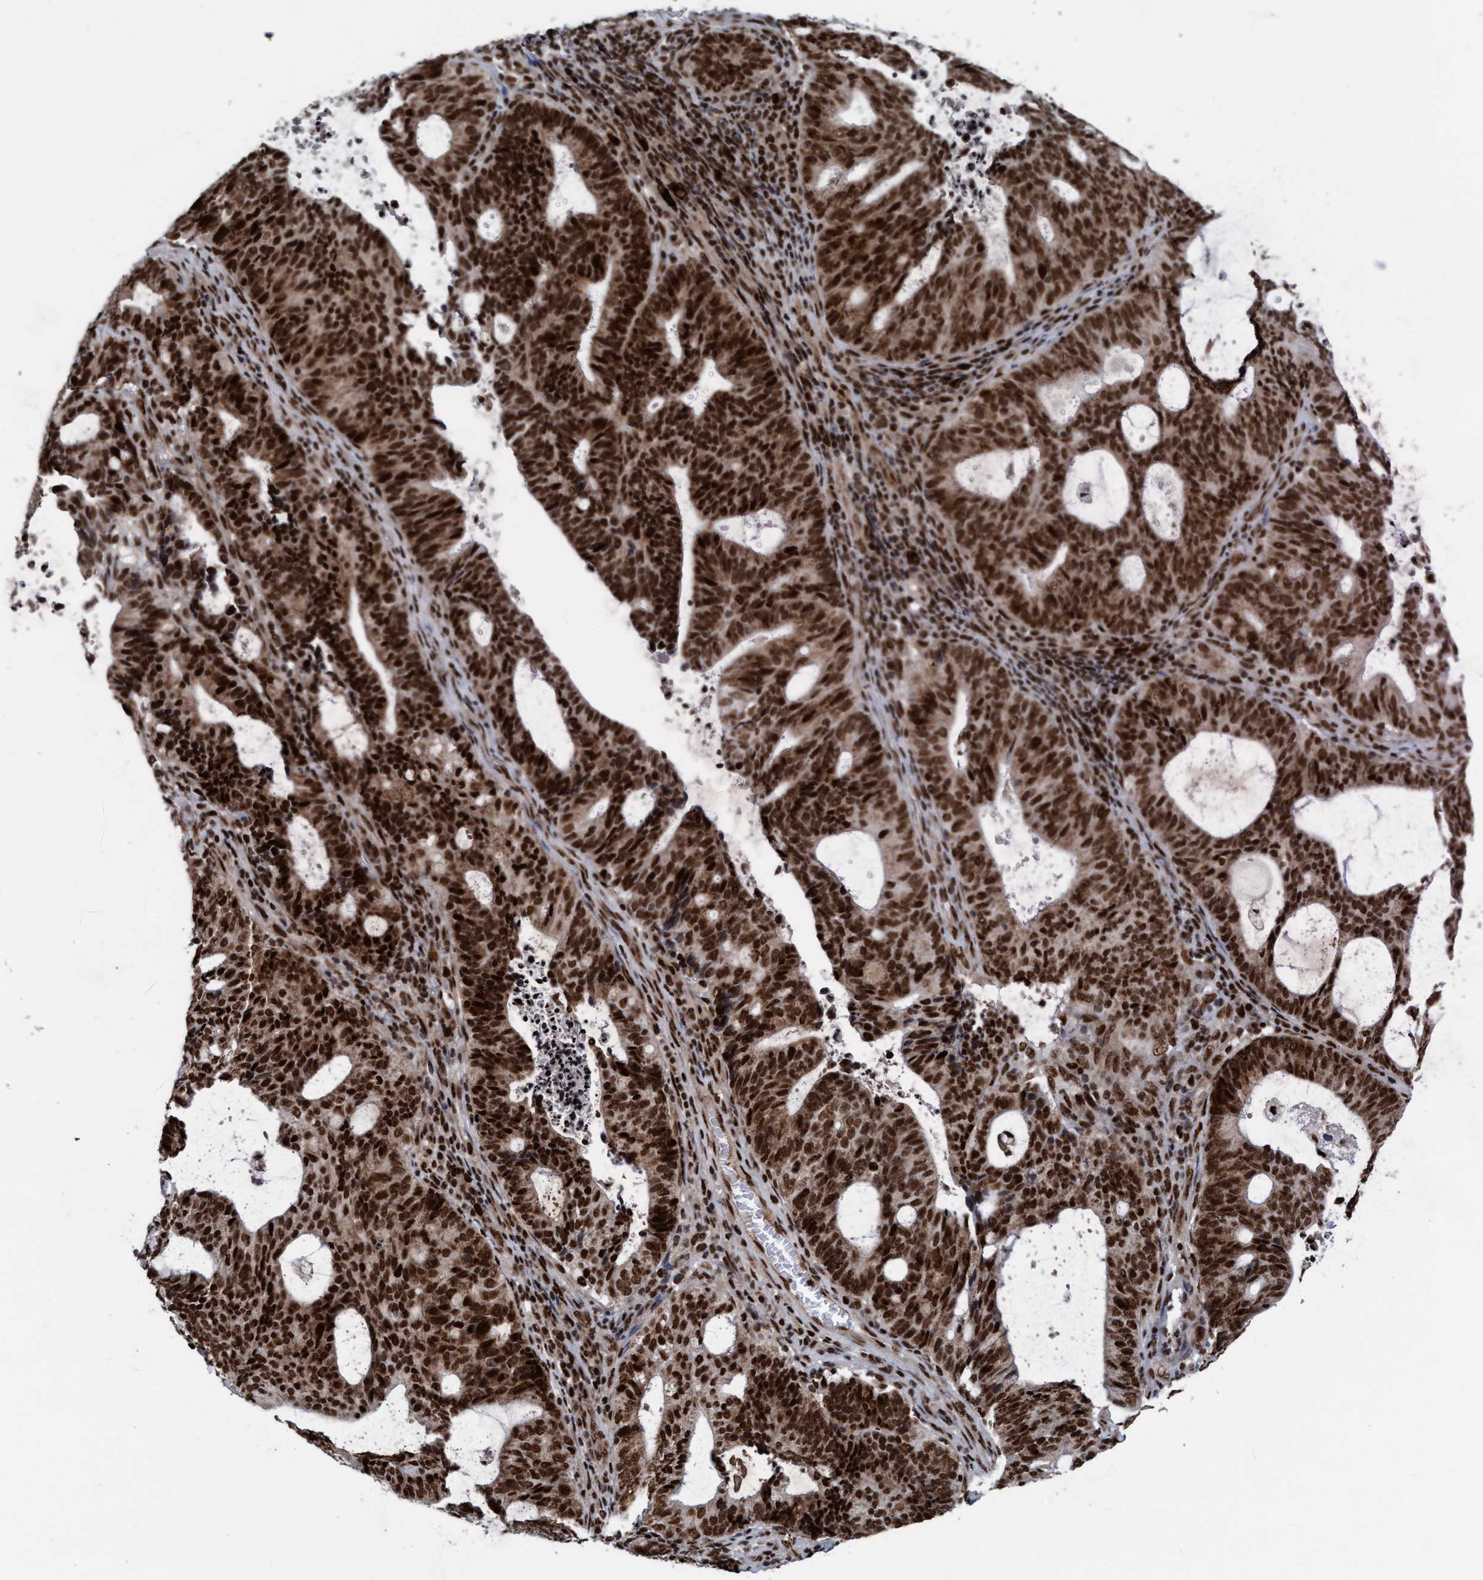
{"staining": {"intensity": "strong", "quantity": ">75%", "location": "cytoplasmic/membranous,nuclear"}, "tissue": "endometrial cancer", "cell_type": "Tumor cells", "image_type": "cancer", "snomed": [{"axis": "morphology", "description": "Adenocarcinoma, NOS"}, {"axis": "topography", "description": "Uterus"}], "caption": "An immunohistochemistry photomicrograph of tumor tissue is shown. Protein staining in brown labels strong cytoplasmic/membranous and nuclear positivity in endometrial cancer within tumor cells.", "gene": "TOPBP1", "patient": {"sex": "female", "age": 83}}